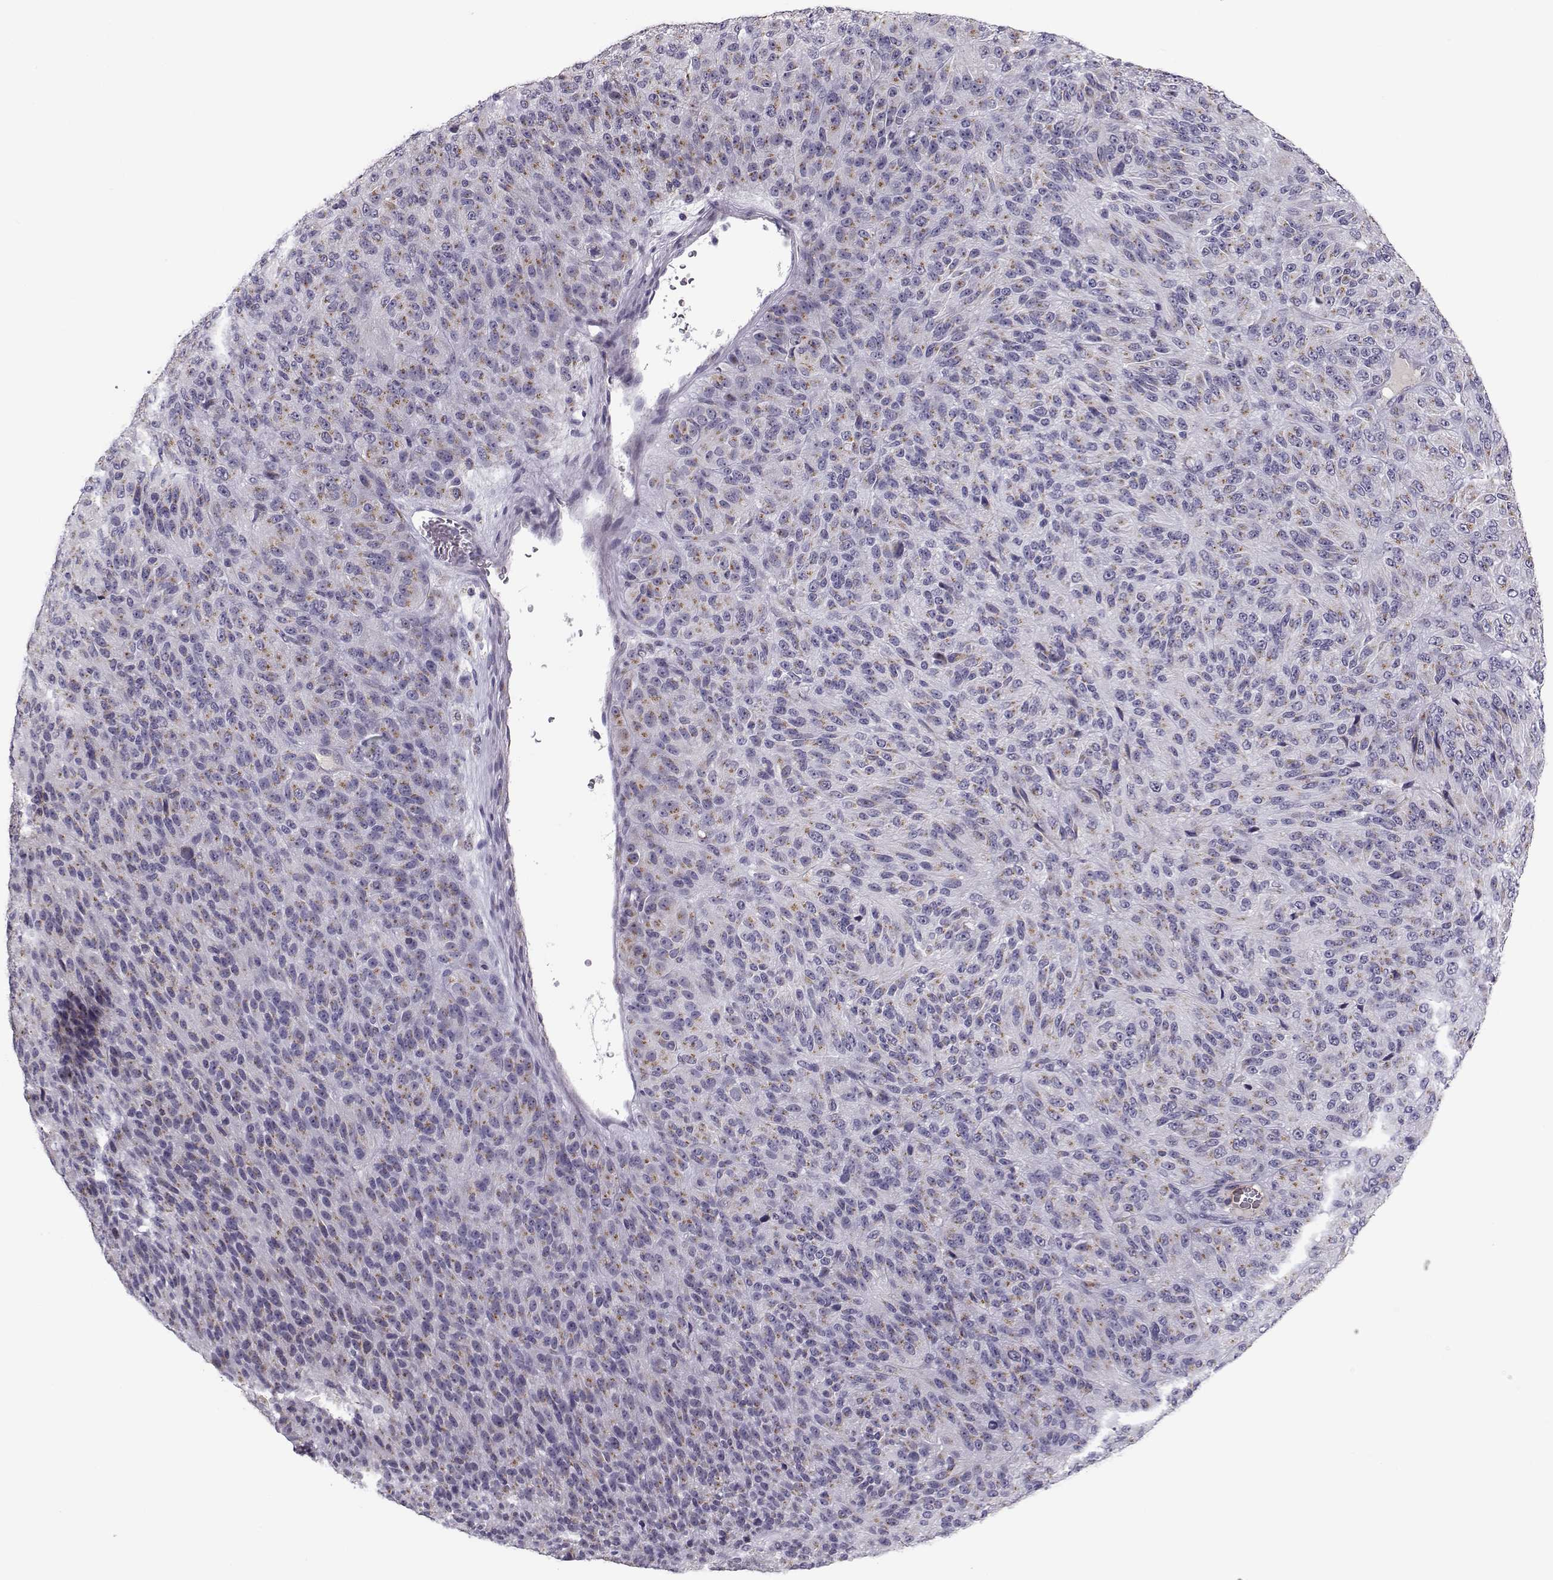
{"staining": {"intensity": "weak", "quantity": ">75%", "location": "cytoplasmic/membranous"}, "tissue": "melanoma", "cell_type": "Tumor cells", "image_type": "cancer", "snomed": [{"axis": "morphology", "description": "Malignant melanoma, Metastatic site"}, {"axis": "topography", "description": "Brain"}], "caption": "Tumor cells display low levels of weak cytoplasmic/membranous staining in approximately >75% of cells in melanoma.", "gene": "SLC4A5", "patient": {"sex": "female", "age": 56}}